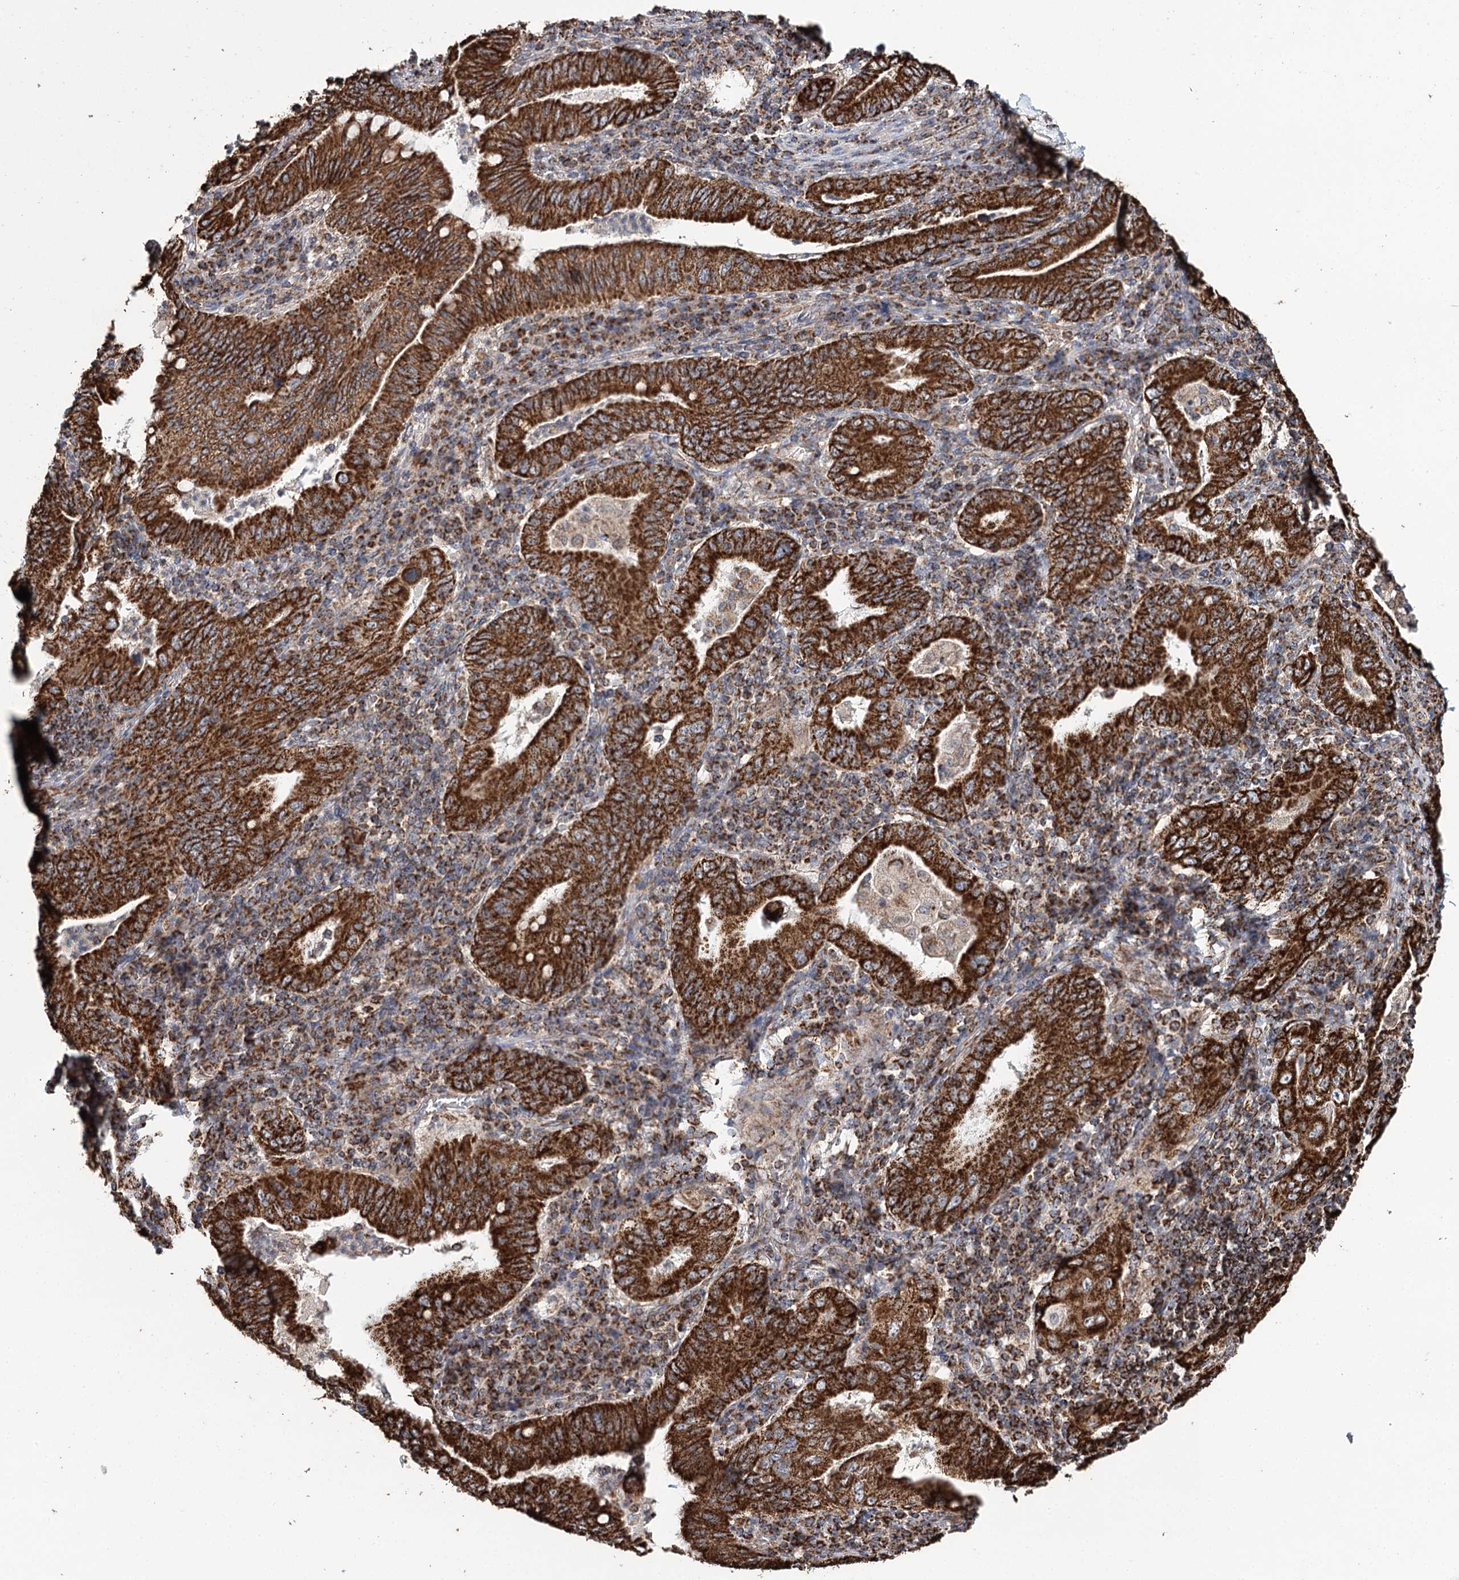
{"staining": {"intensity": "strong", "quantity": ">75%", "location": "cytoplasmic/membranous"}, "tissue": "stomach cancer", "cell_type": "Tumor cells", "image_type": "cancer", "snomed": [{"axis": "morphology", "description": "Normal tissue, NOS"}, {"axis": "morphology", "description": "Adenocarcinoma, NOS"}, {"axis": "topography", "description": "Esophagus"}, {"axis": "topography", "description": "Stomach, upper"}, {"axis": "topography", "description": "Peripheral nerve tissue"}], "caption": "Immunohistochemical staining of human adenocarcinoma (stomach) reveals strong cytoplasmic/membranous protein positivity in approximately >75% of tumor cells.", "gene": "APH1A", "patient": {"sex": "male", "age": 62}}